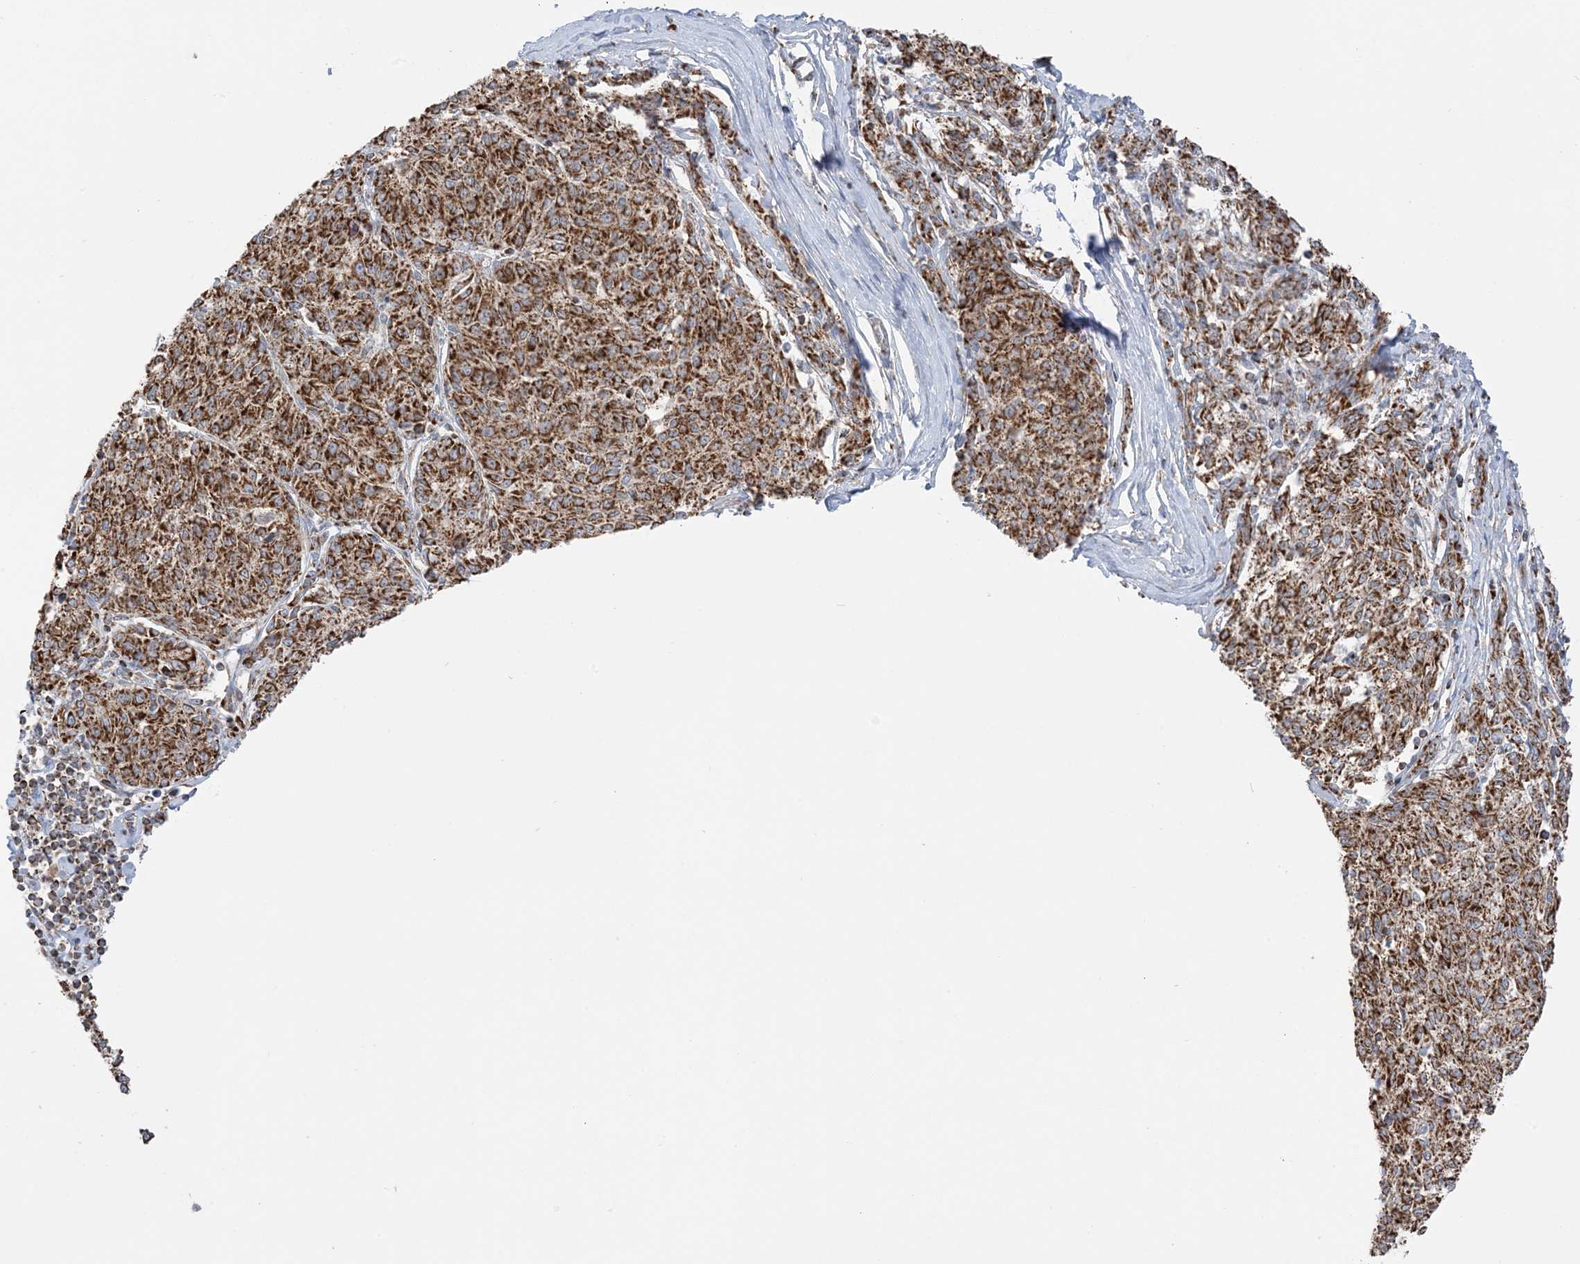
{"staining": {"intensity": "strong", "quantity": ">75%", "location": "cytoplasmic/membranous"}, "tissue": "melanoma", "cell_type": "Tumor cells", "image_type": "cancer", "snomed": [{"axis": "morphology", "description": "Malignant melanoma, NOS"}, {"axis": "topography", "description": "Skin"}], "caption": "IHC photomicrograph of melanoma stained for a protein (brown), which shows high levels of strong cytoplasmic/membranous positivity in approximately >75% of tumor cells.", "gene": "SLC25A12", "patient": {"sex": "female", "age": 72}}